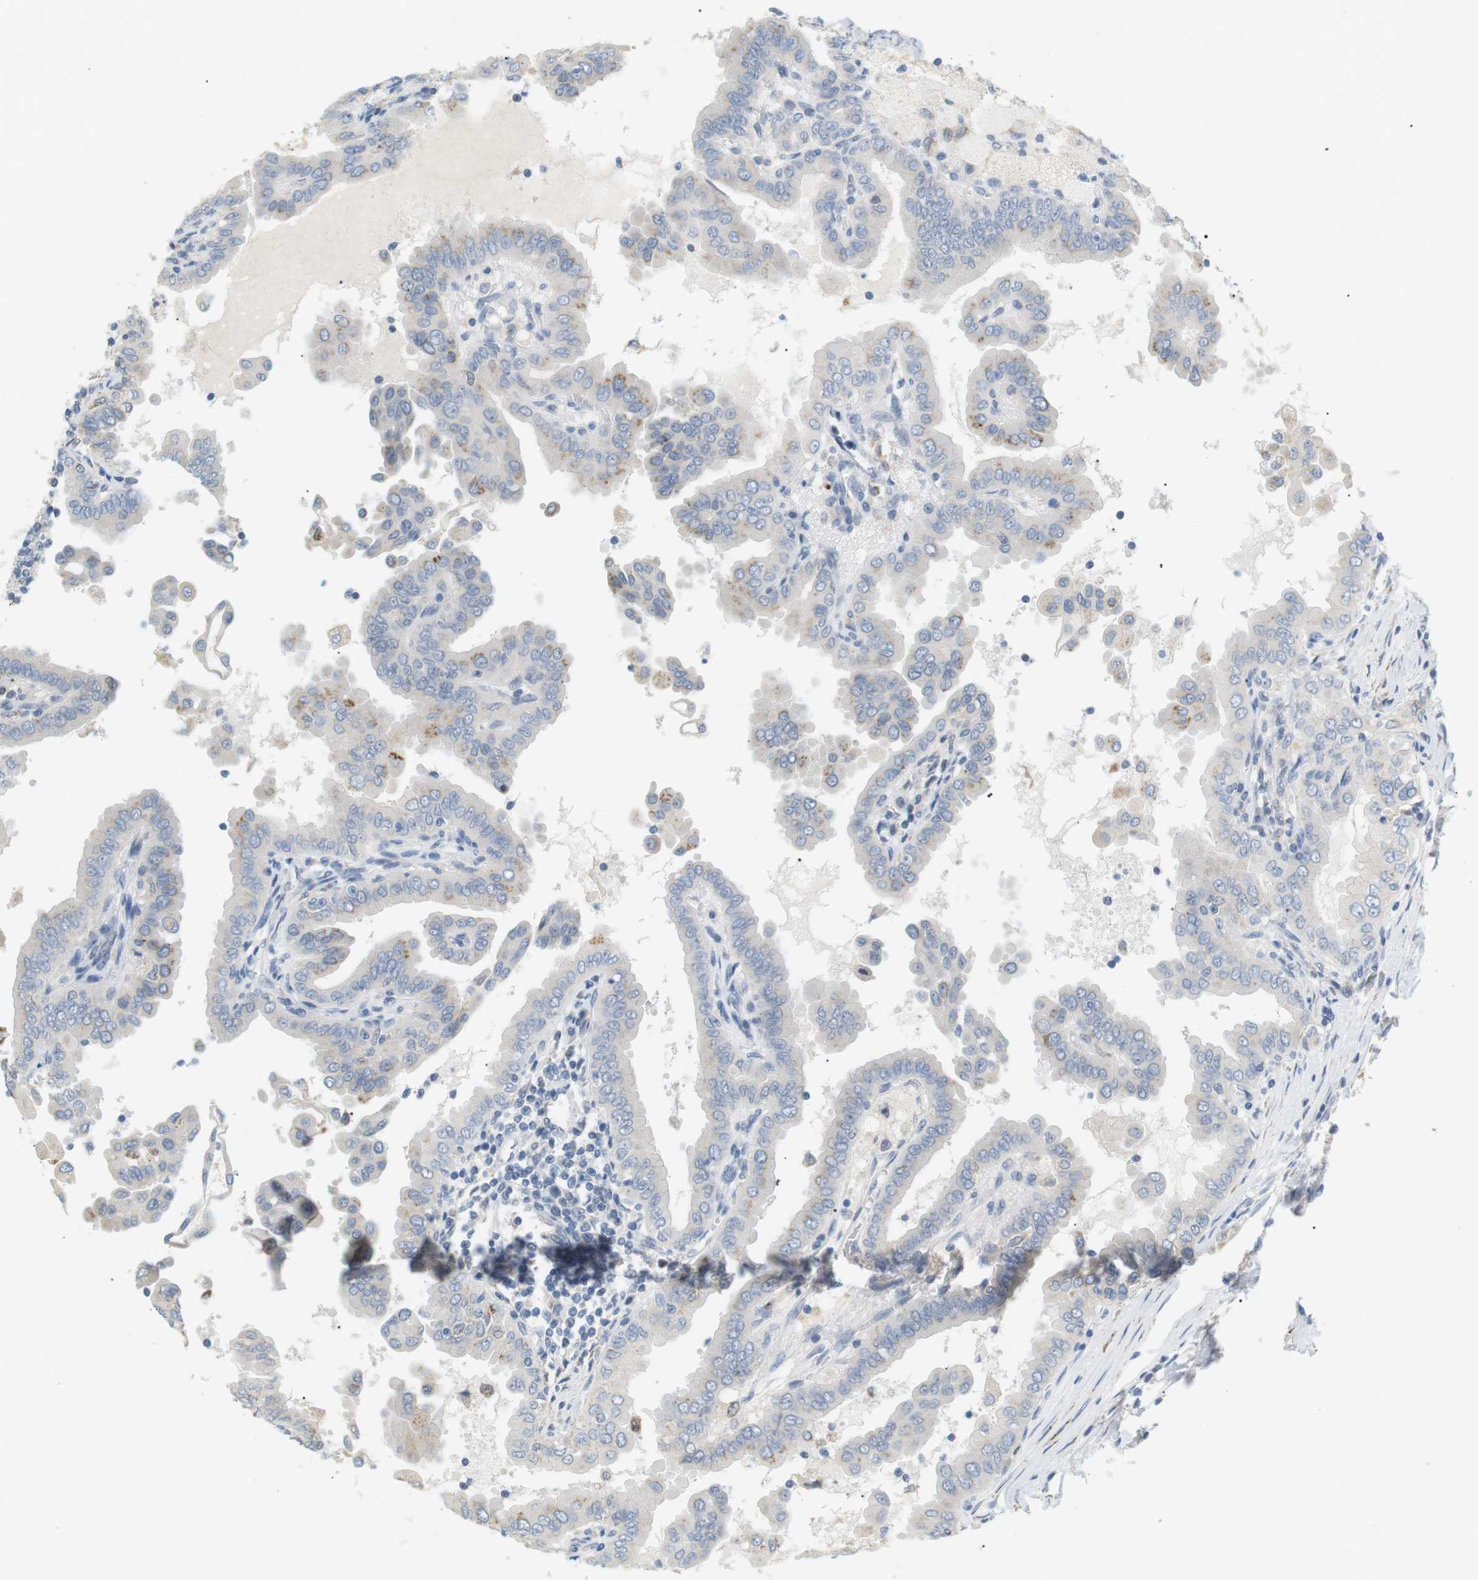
{"staining": {"intensity": "weak", "quantity": "<25%", "location": "cytoplasmic/membranous"}, "tissue": "thyroid cancer", "cell_type": "Tumor cells", "image_type": "cancer", "snomed": [{"axis": "morphology", "description": "Papillary adenocarcinoma, NOS"}, {"axis": "topography", "description": "Thyroid gland"}], "caption": "This is a micrograph of immunohistochemistry staining of thyroid papillary adenocarcinoma, which shows no positivity in tumor cells.", "gene": "CD300E", "patient": {"sex": "male", "age": 33}}